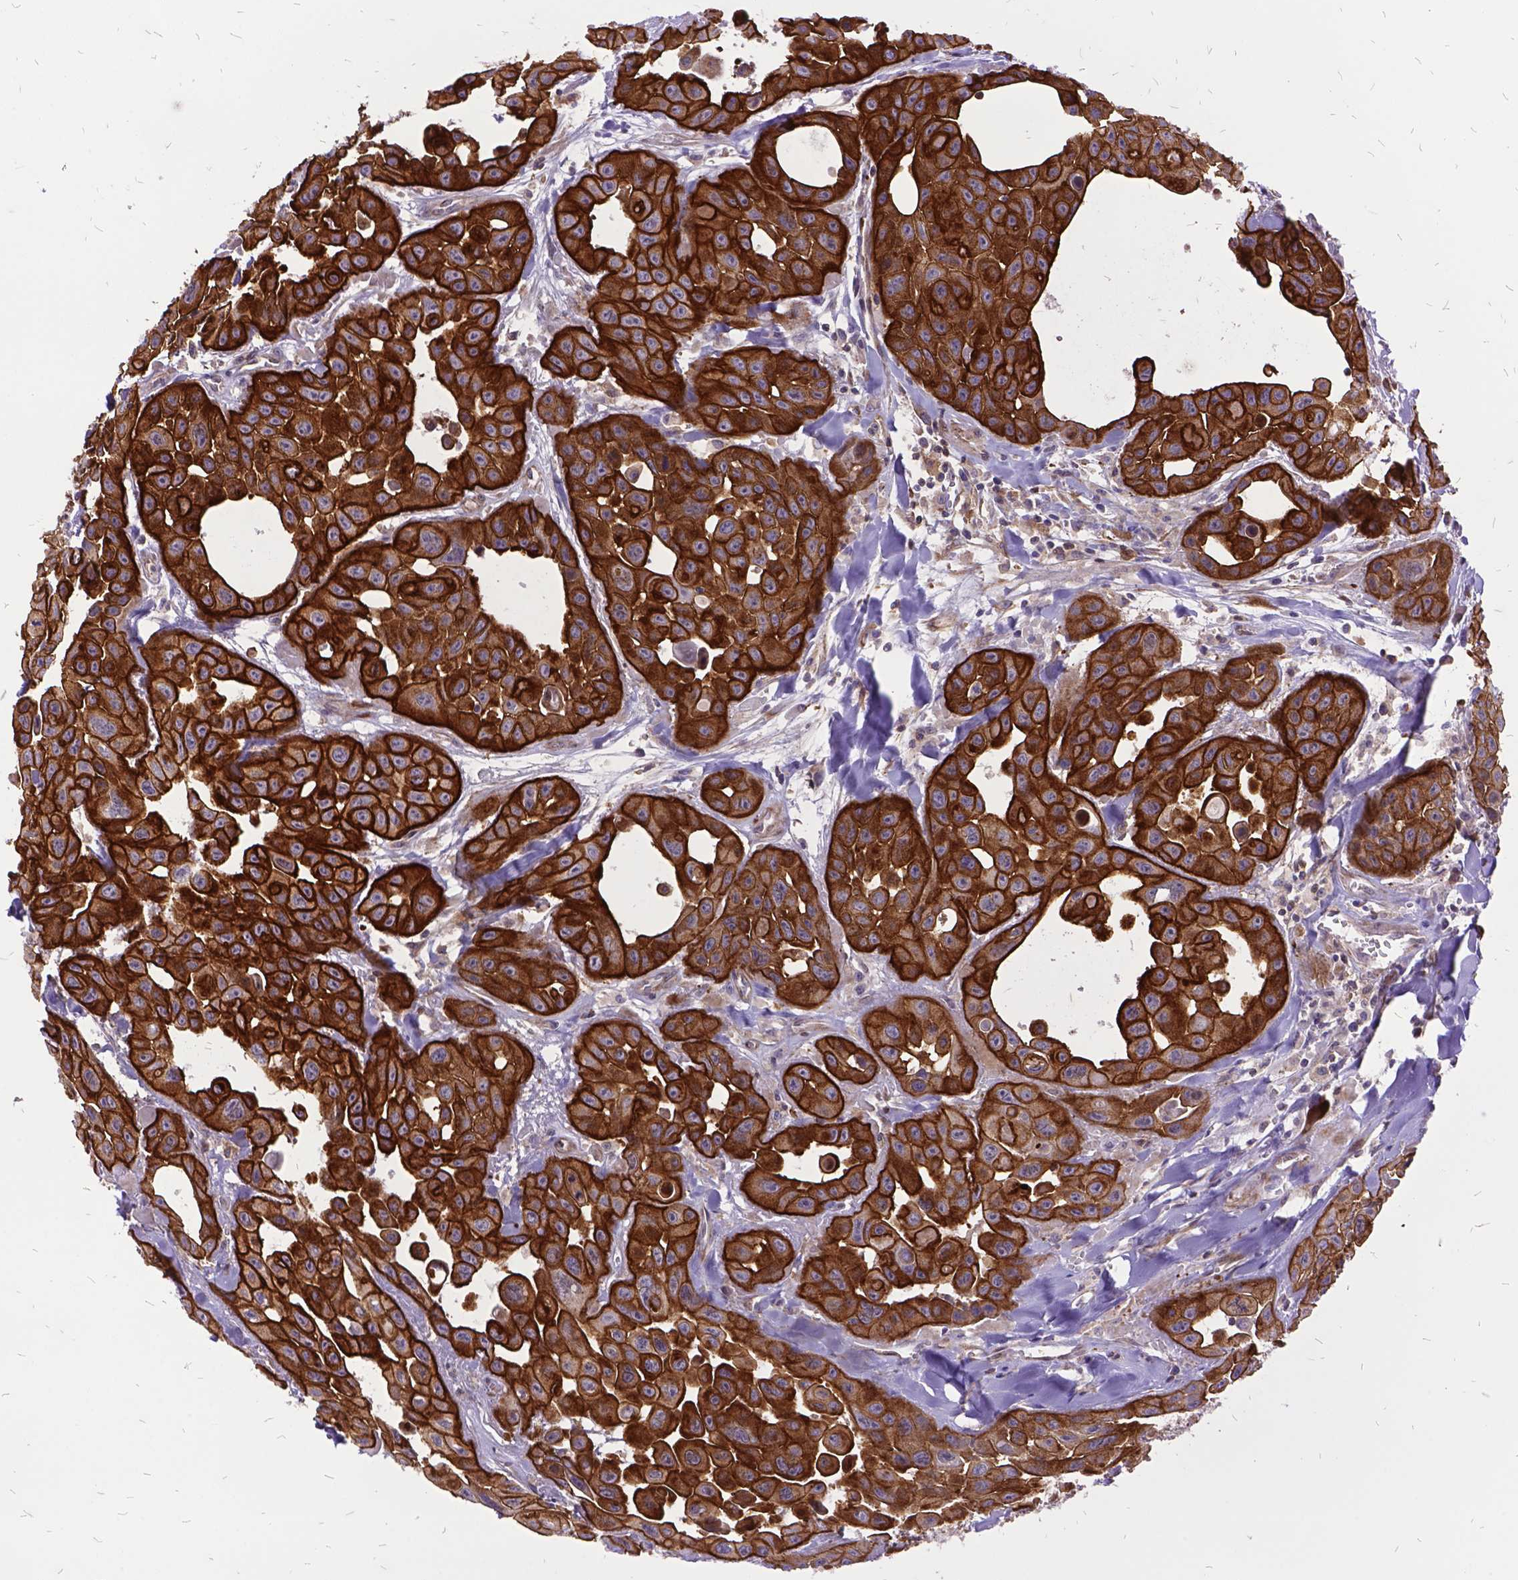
{"staining": {"intensity": "moderate", "quantity": ">75%", "location": "cytoplasmic/membranous"}, "tissue": "head and neck cancer", "cell_type": "Tumor cells", "image_type": "cancer", "snomed": [{"axis": "morphology", "description": "Adenocarcinoma, NOS"}, {"axis": "topography", "description": "Head-Neck"}], "caption": "DAB (3,3'-diaminobenzidine) immunohistochemical staining of head and neck cancer shows moderate cytoplasmic/membranous protein staining in approximately >75% of tumor cells.", "gene": "GRB7", "patient": {"sex": "male", "age": 73}}